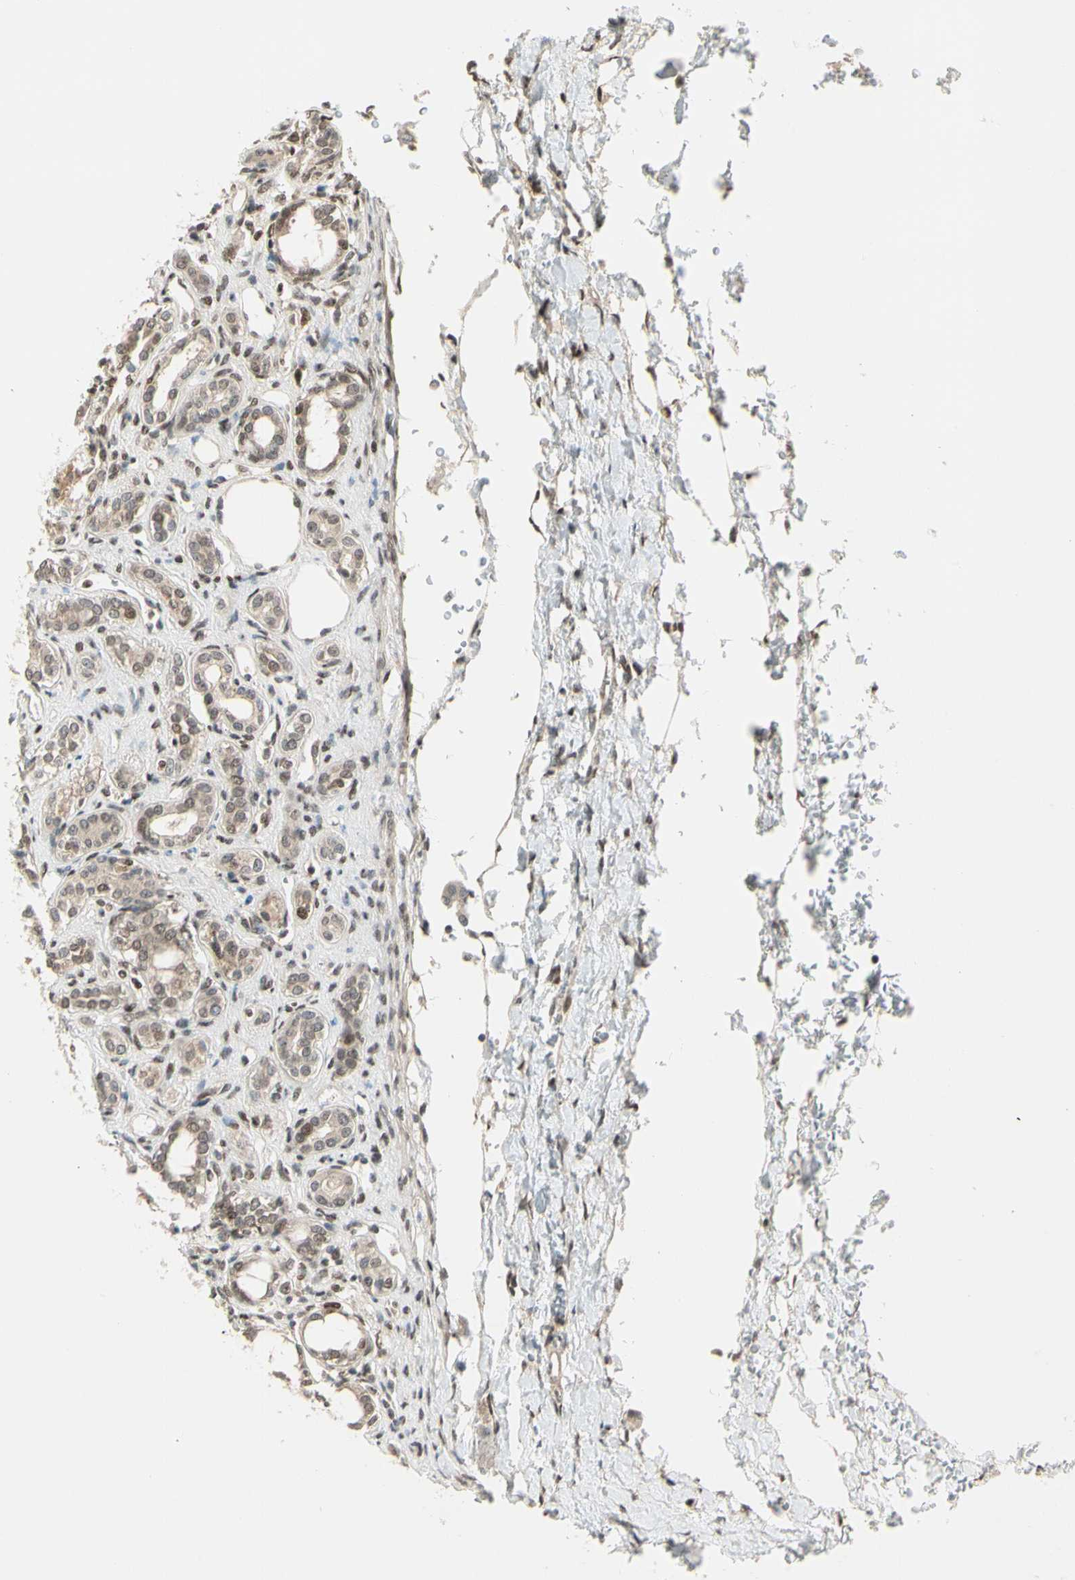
{"staining": {"intensity": "weak", "quantity": "25%-75%", "location": "nuclear"}, "tissue": "kidney", "cell_type": "Cells in glomeruli", "image_type": "normal", "snomed": [{"axis": "morphology", "description": "Normal tissue, NOS"}, {"axis": "topography", "description": "Kidney"}], "caption": "An image of kidney stained for a protein displays weak nuclear brown staining in cells in glomeruli. The staining was performed using DAB (3,3'-diaminobenzidine) to visualize the protein expression in brown, while the nuclei were stained in blue with hematoxylin (Magnification: 20x).", "gene": "GTF3A", "patient": {"sex": "male", "age": 7}}